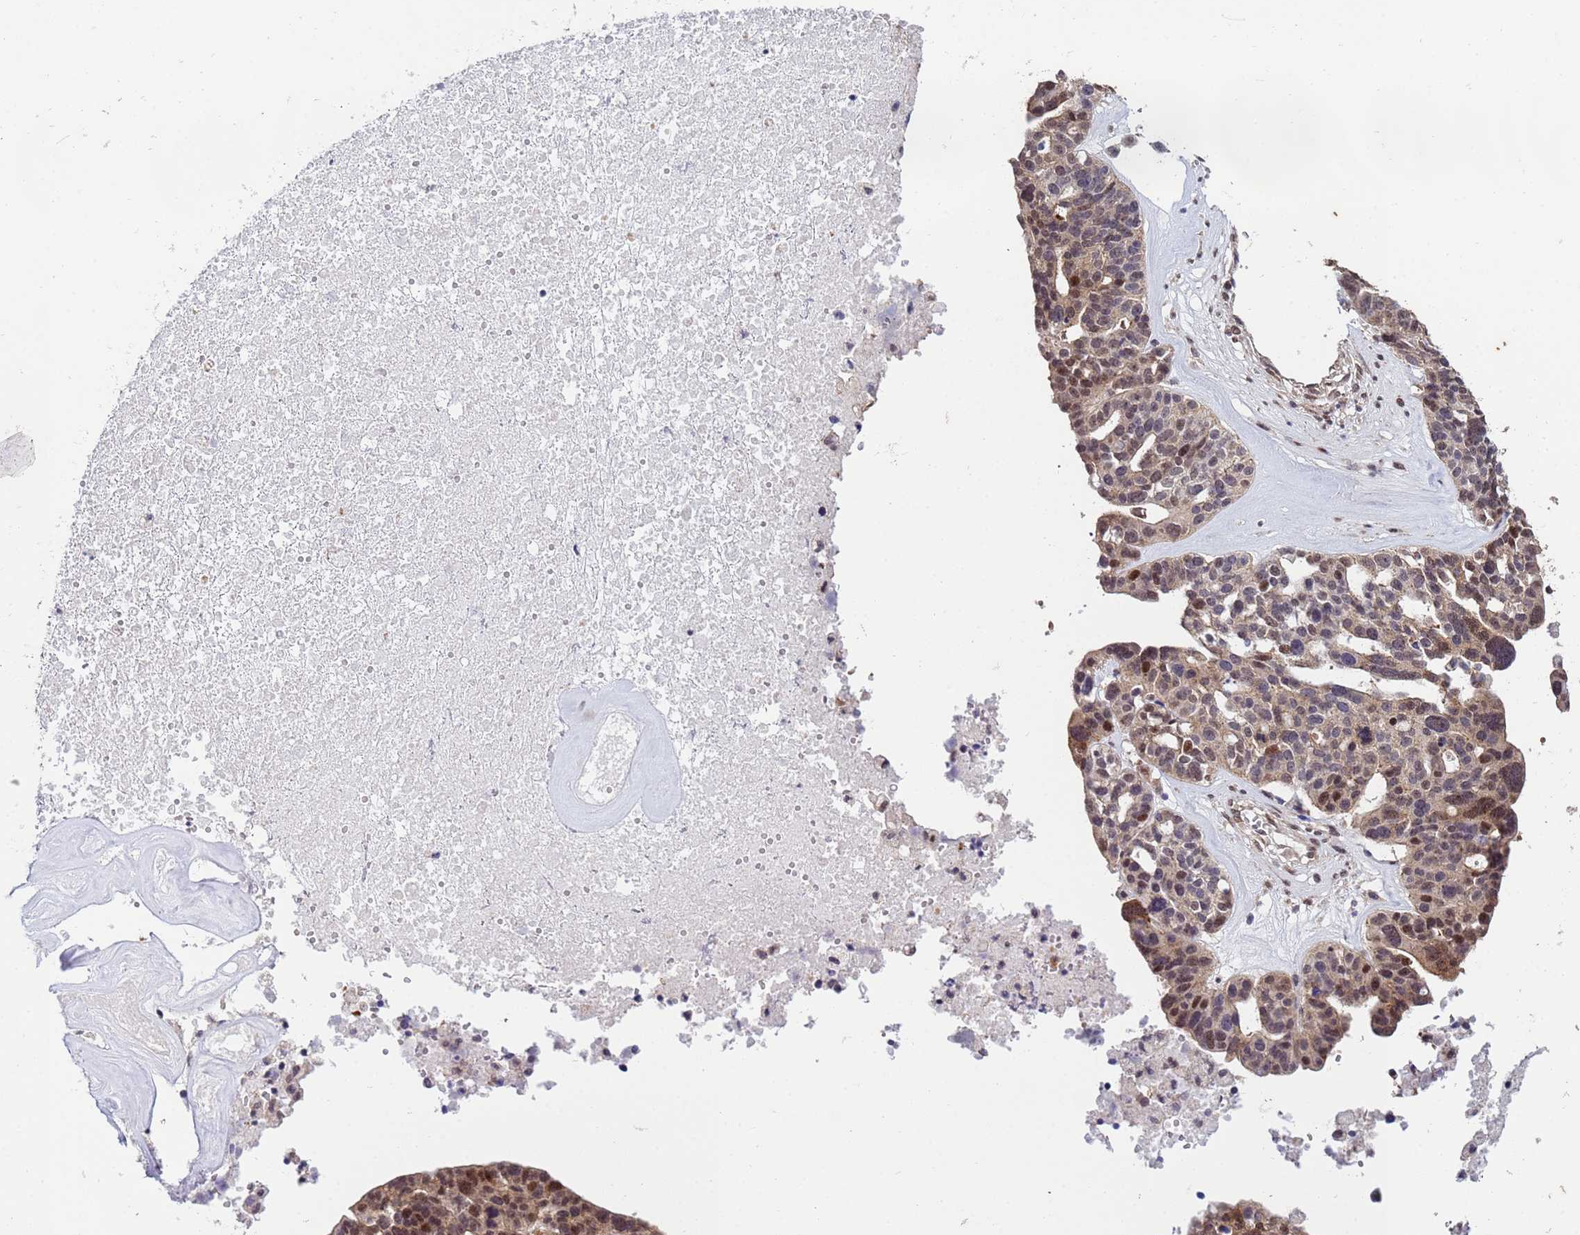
{"staining": {"intensity": "moderate", "quantity": ">75%", "location": "nuclear"}, "tissue": "ovarian cancer", "cell_type": "Tumor cells", "image_type": "cancer", "snomed": [{"axis": "morphology", "description": "Cystadenocarcinoma, serous, NOS"}, {"axis": "topography", "description": "Ovary"}], "caption": "This histopathology image displays immunohistochemistry staining of human ovarian cancer, with medium moderate nuclear expression in approximately >75% of tumor cells.", "gene": "TRIP6", "patient": {"sex": "female", "age": 59}}